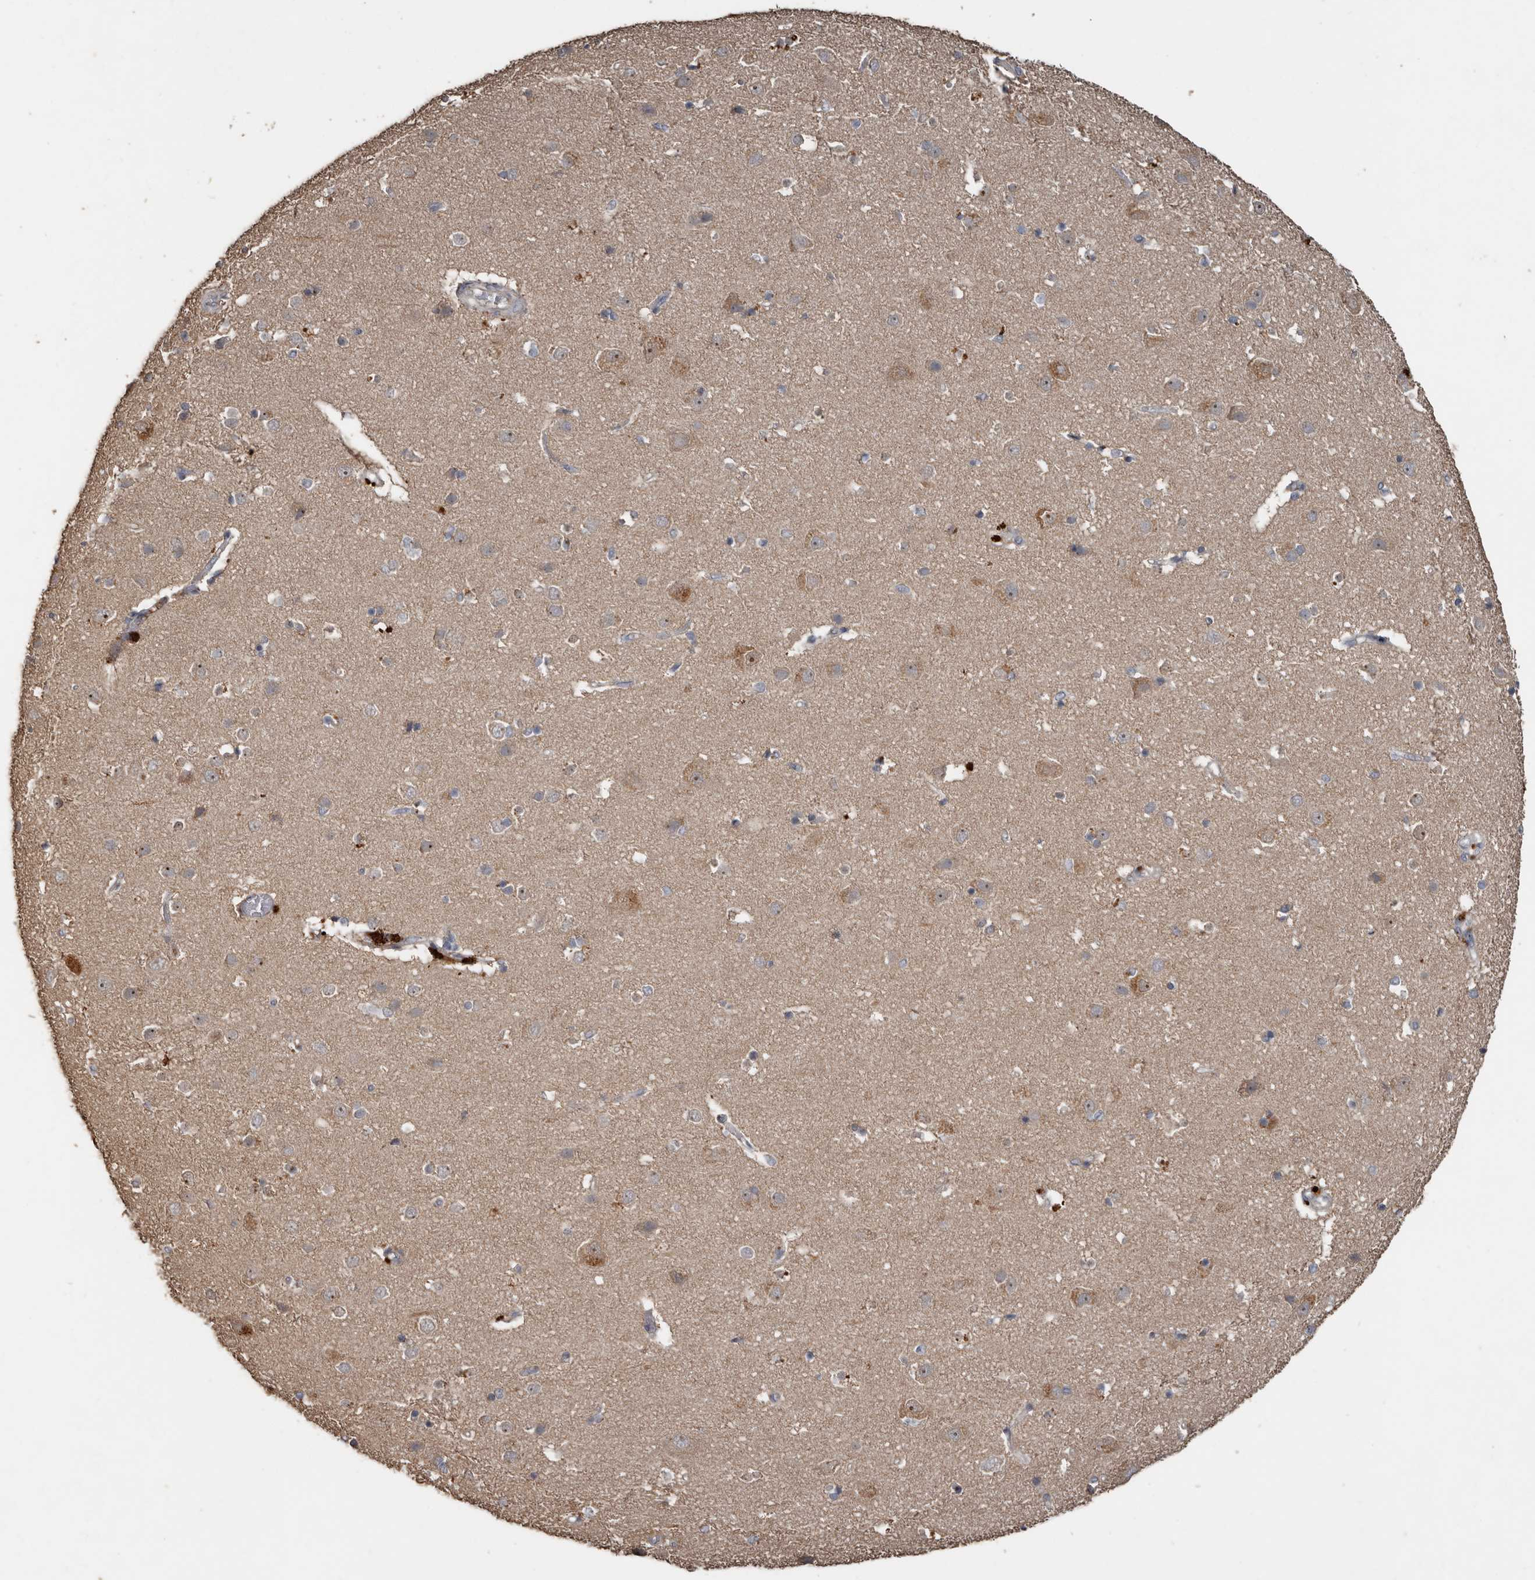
{"staining": {"intensity": "negative", "quantity": "none", "location": "none"}, "tissue": "cerebral cortex", "cell_type": "Endothelial cells", "image_type": "normal", "snomed": [{"axis": "morphology", "description": "Normal tissue, NOS"}, {"axis": "topography", "description": "Cerebral cortex"}], "caption": "Immunohistochemical staining of benign cerebral cortex demonstrates no significant staining in endothelial cells.", "gene": "HYAL4", "patient": {"sex": "male", "age": 54}}